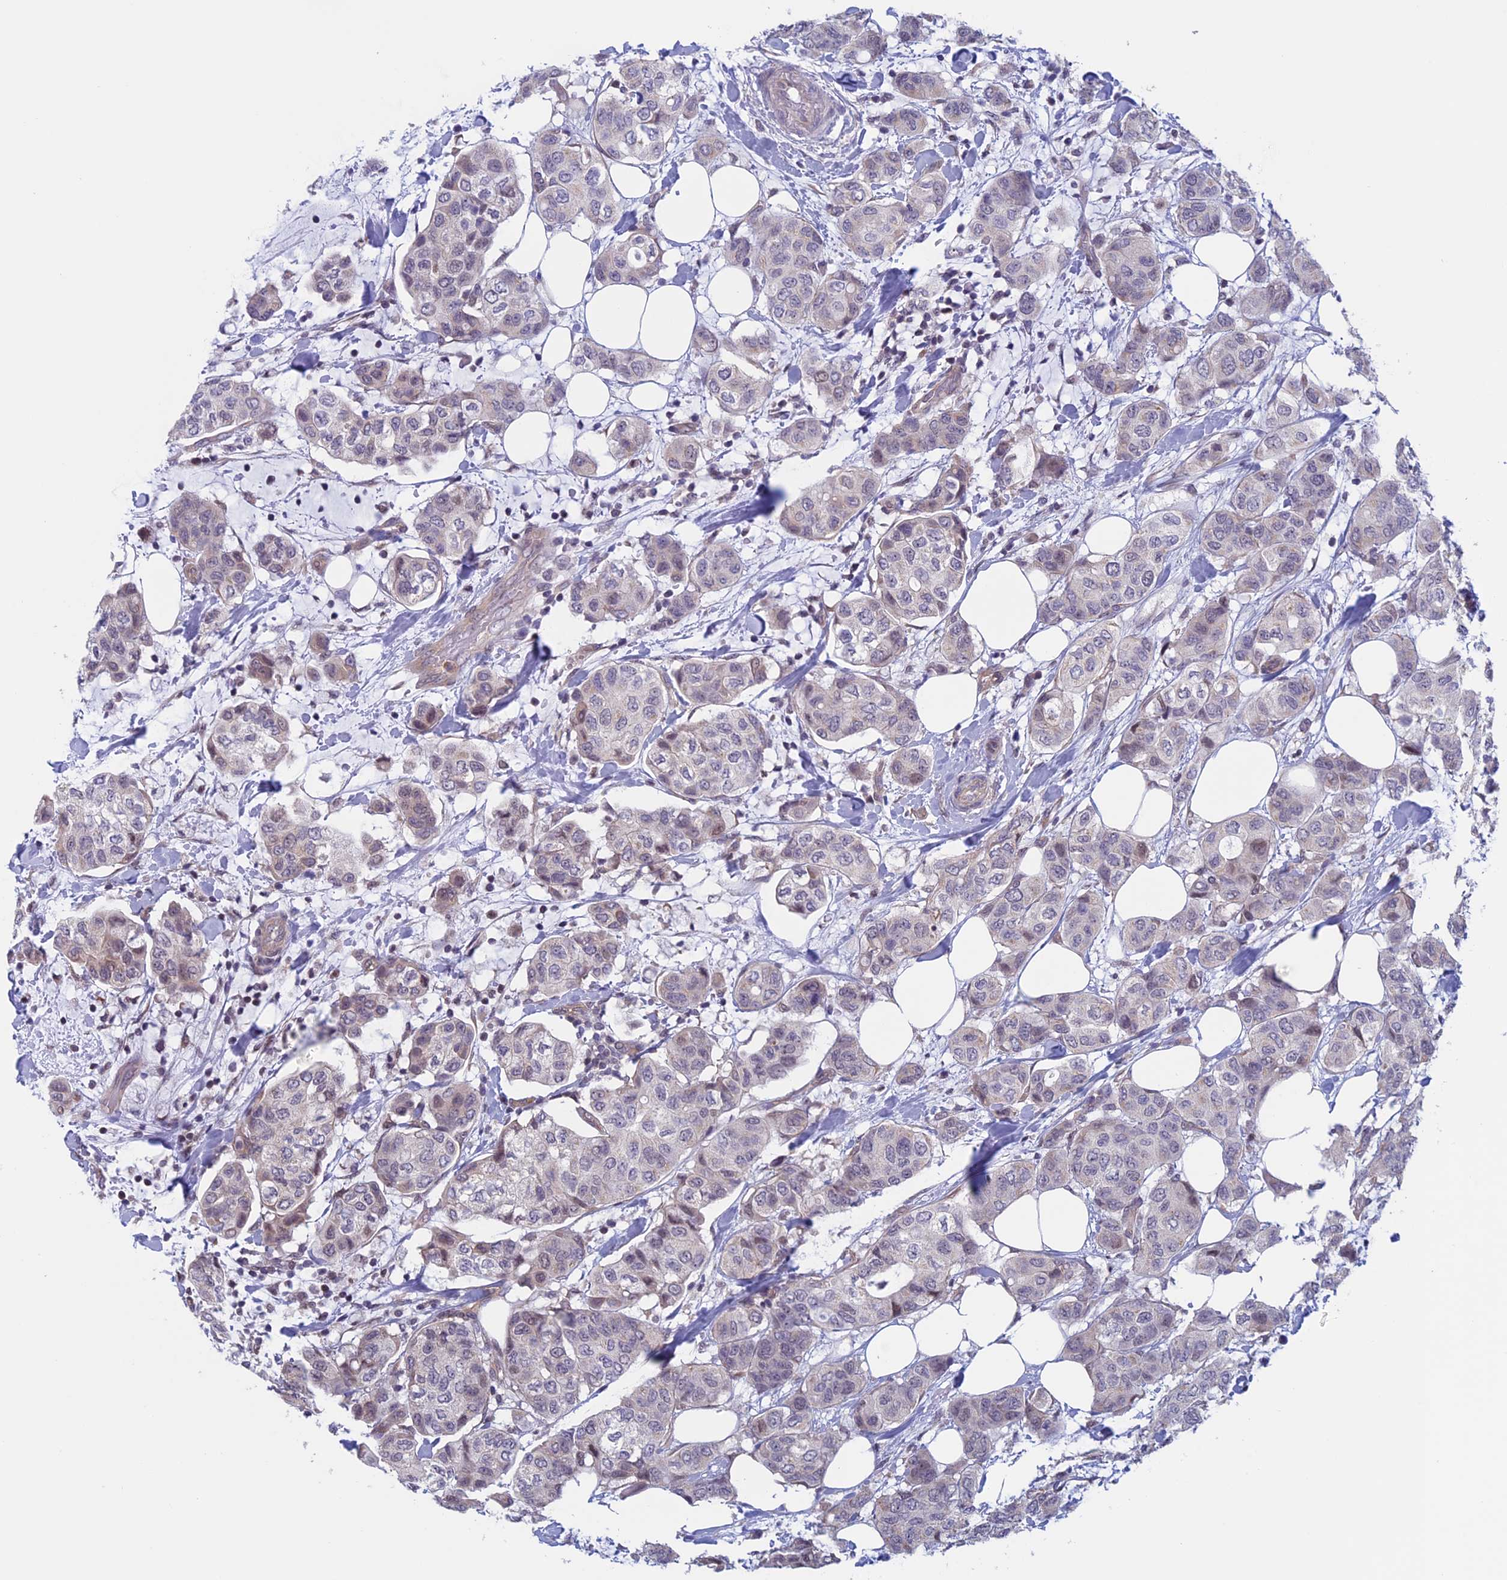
{"staining": {"intensity": "weak", "quantity": "25%-75%", "location": "nuclear"}, "tissue": "breast cancer", "cell_type": "Tumor cells", "image_type": "cancer", "snomed": [{"axis": "morphology", "description": "Lobular carcinoma"}, {"axis": "topography", "description": "Breast"}], "caption": "Breast lobular carcinoma stained with a protein marker reveals weak staining in tumor cells.", "gene": "SLC1A6", "patient": {"sex": "female", "age": 51}}